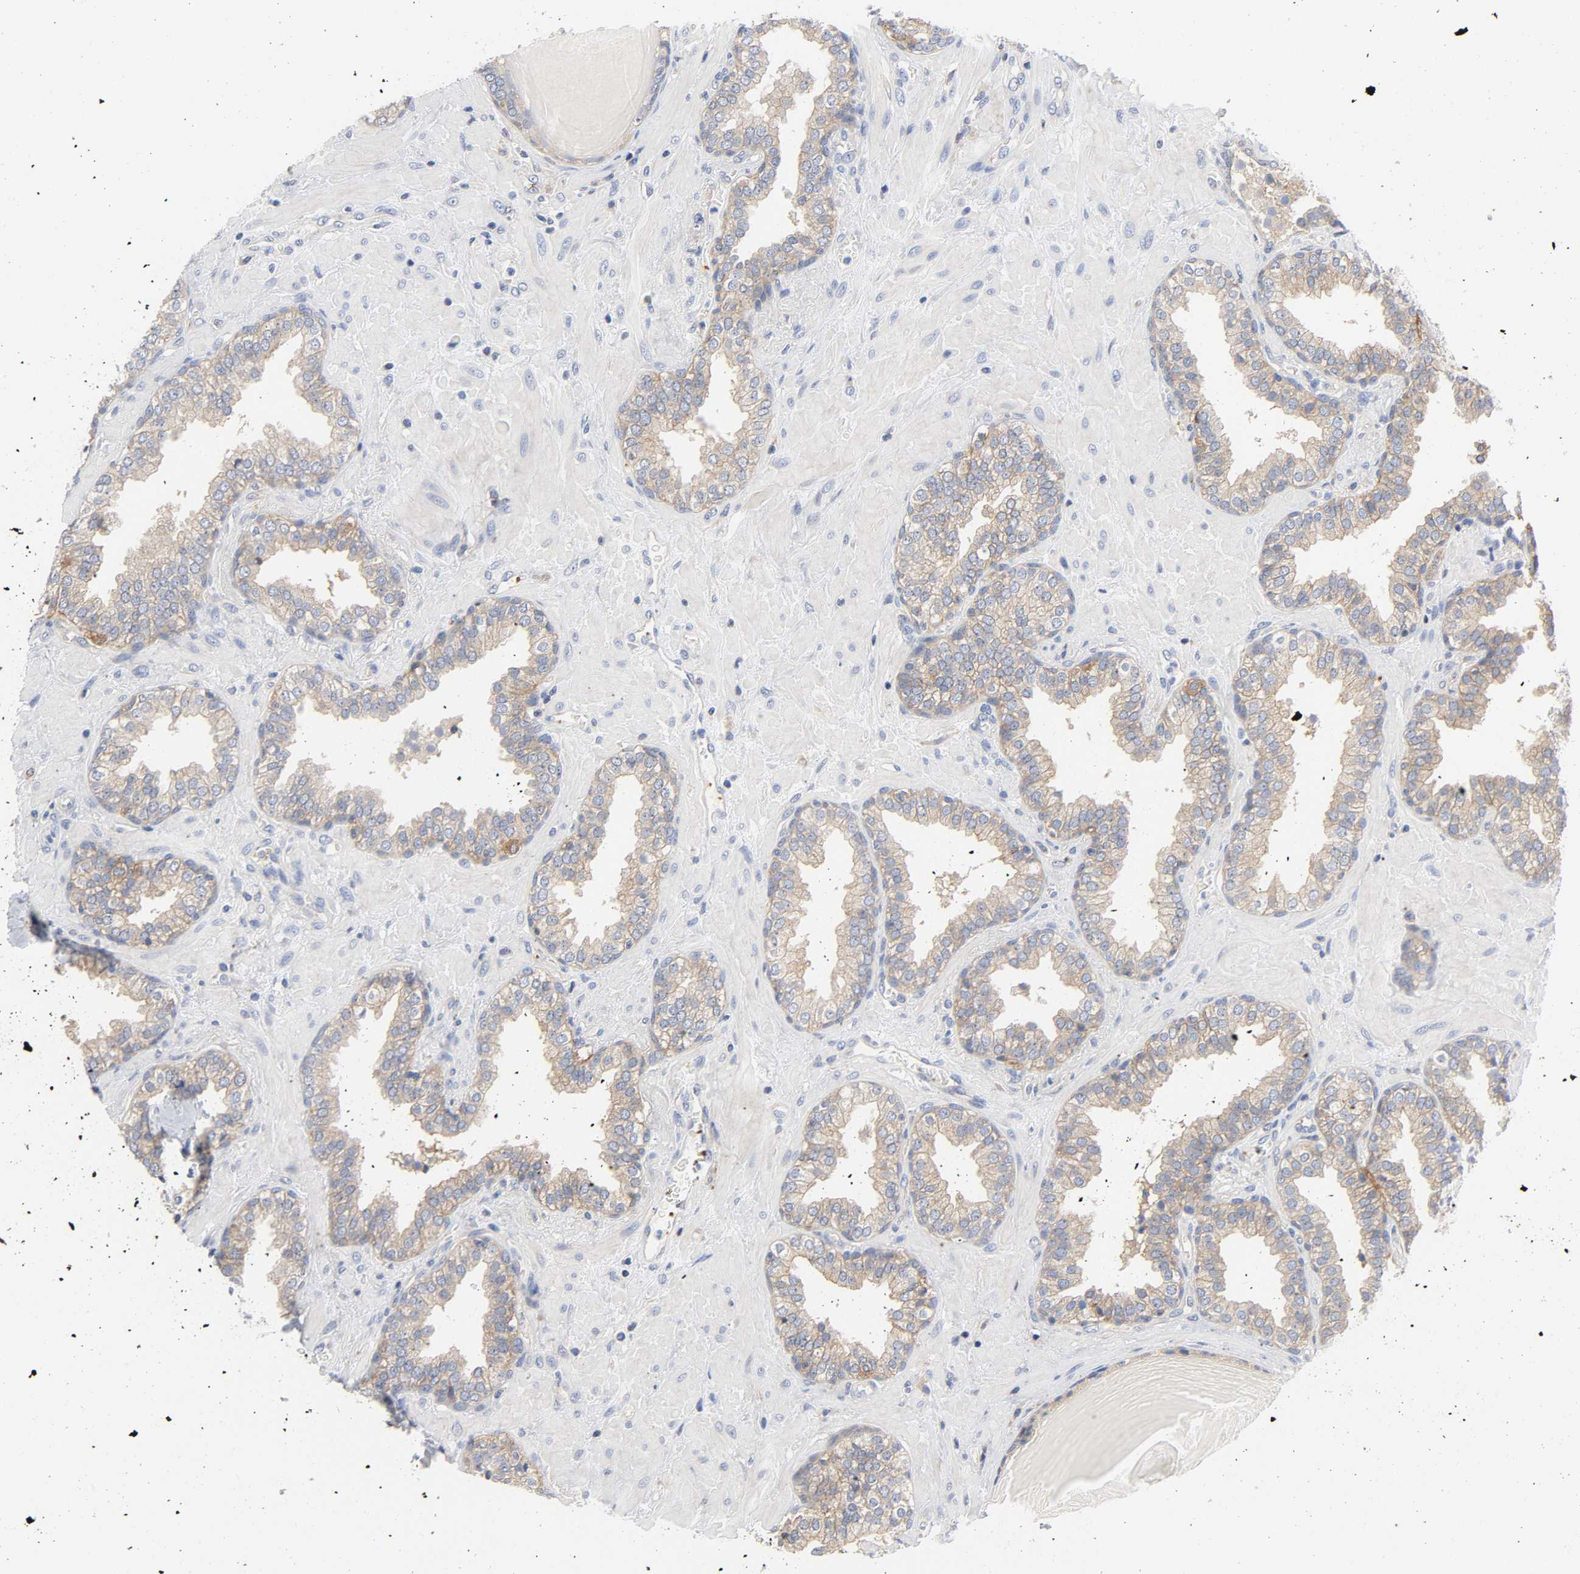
{"staining": {"intensity": "weak", "quantity": ">75%", "location": "cytoplasmic/membranous"}, "tissue": "prostate", "cell_type": "Glandular cells", "image_type": "normal", "snomed": [{"axis": "morphology", "description": "Normal tissue, NOS"}, {"axis": "topography", "description": "Prostate"}], "caption": "A micrograph of prostate stained for a protein displays weak cytoplasmic/membranous brown staining in glandular cells. The staining was performed using DAB to visualize the protein expression in brown, while the nuclei were stained in blue with hematoxylin (Magnification: 20x).", "gene": "SRC", "patient": {"sex": "male", "age": 51}}